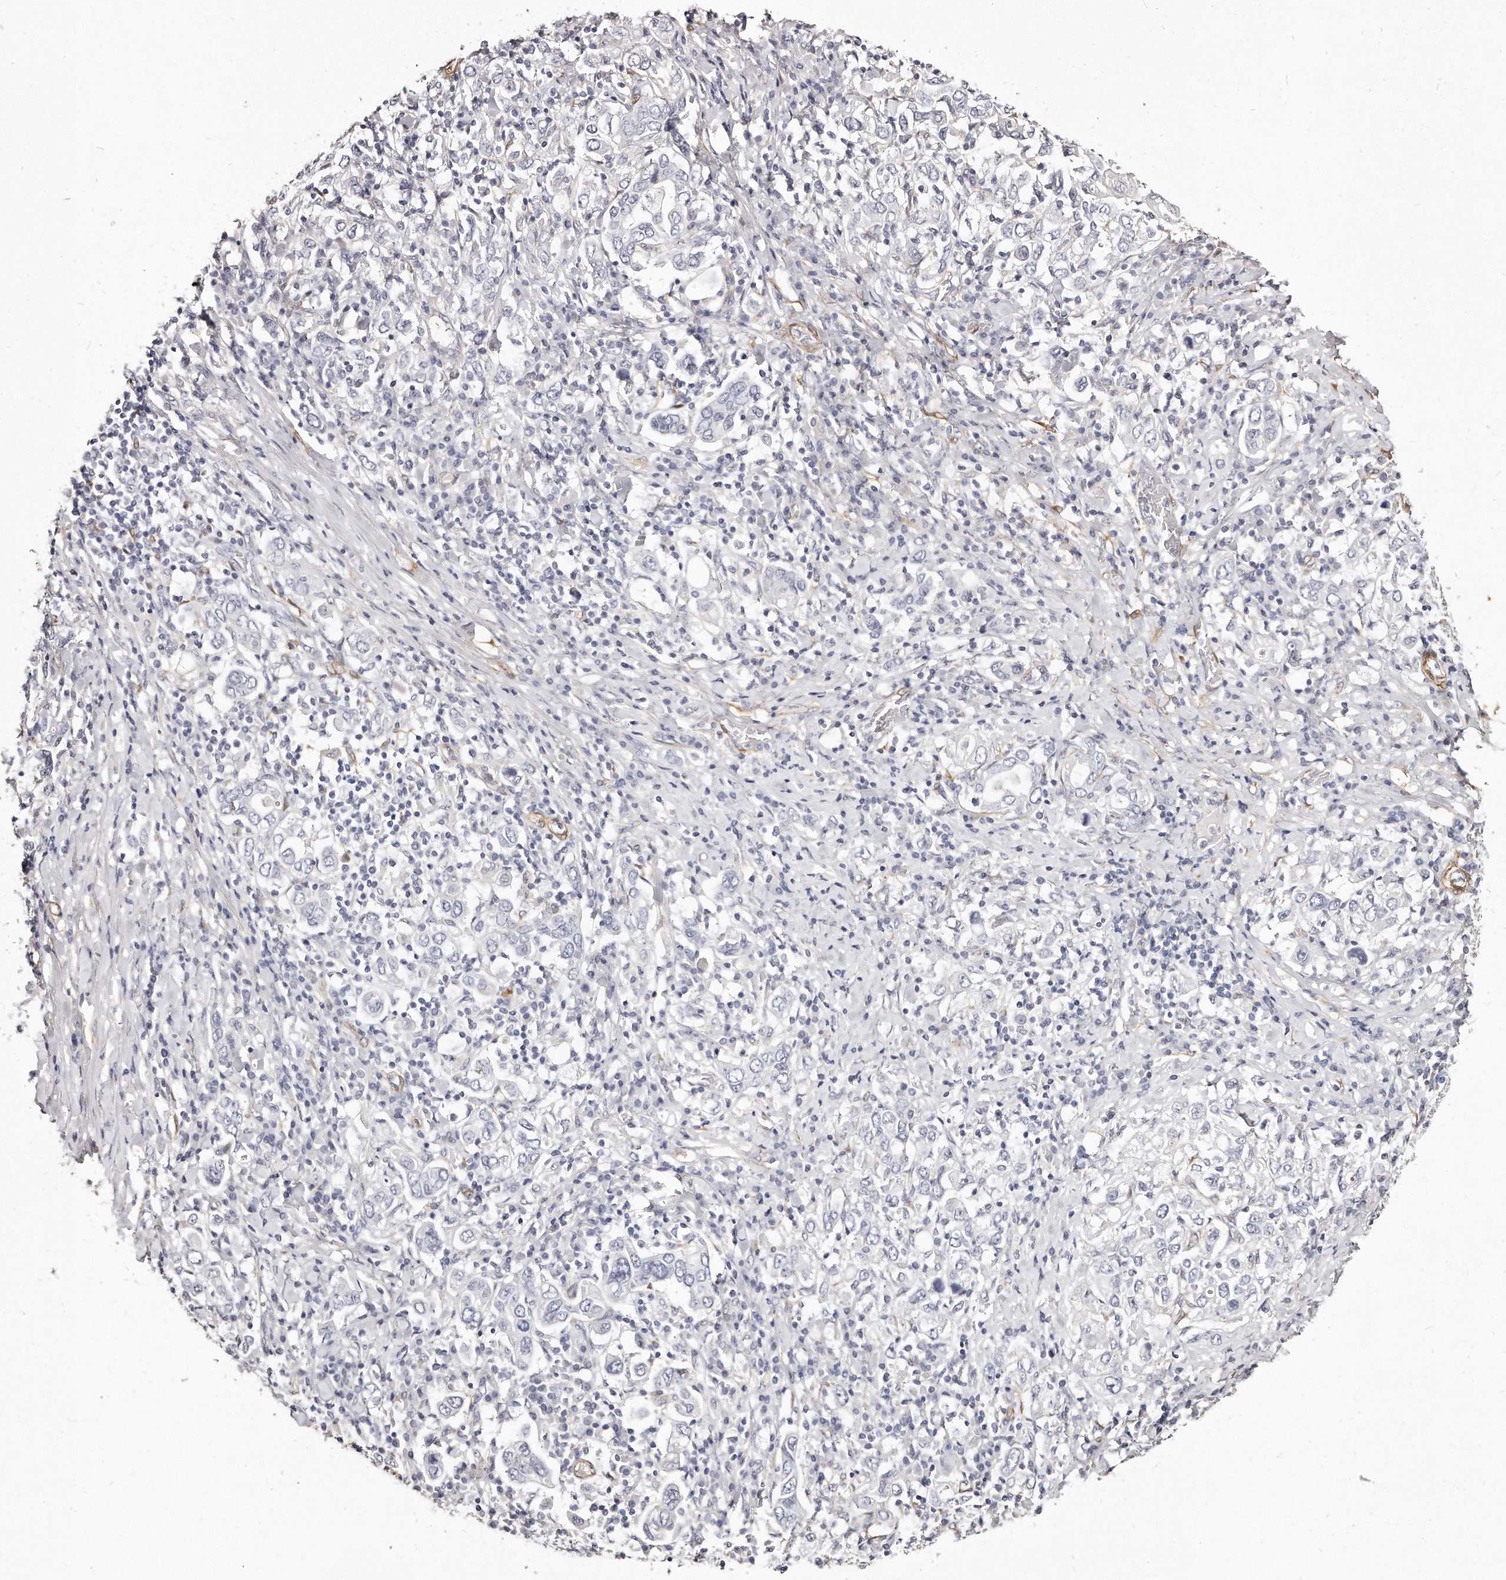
{"staining": {"intensity": "negative", "quantity": "none", "location": "none"}, "tissue": "stomach cancer", "cell_type": "Tumor cells", "image_type": "cancer", "snomed": [{"axis": "morphology", "description": "Adenocarcinoma, NOS"}, {"axis": "topography", "description": "Stomach, upper"}], "caption": "IHC histopathology image of neoplastic tissue: human stomach cancer stained with DAB exhibits no significant protein positivity in tumor cells. Brightfield microscopy of immunohistochemistry (IHC) stained with DAB (brown) and hematoxylin (blue), captured at high magnification.", "gene": "LMOD1", "patient": {"sex": "male", "age": 62}}